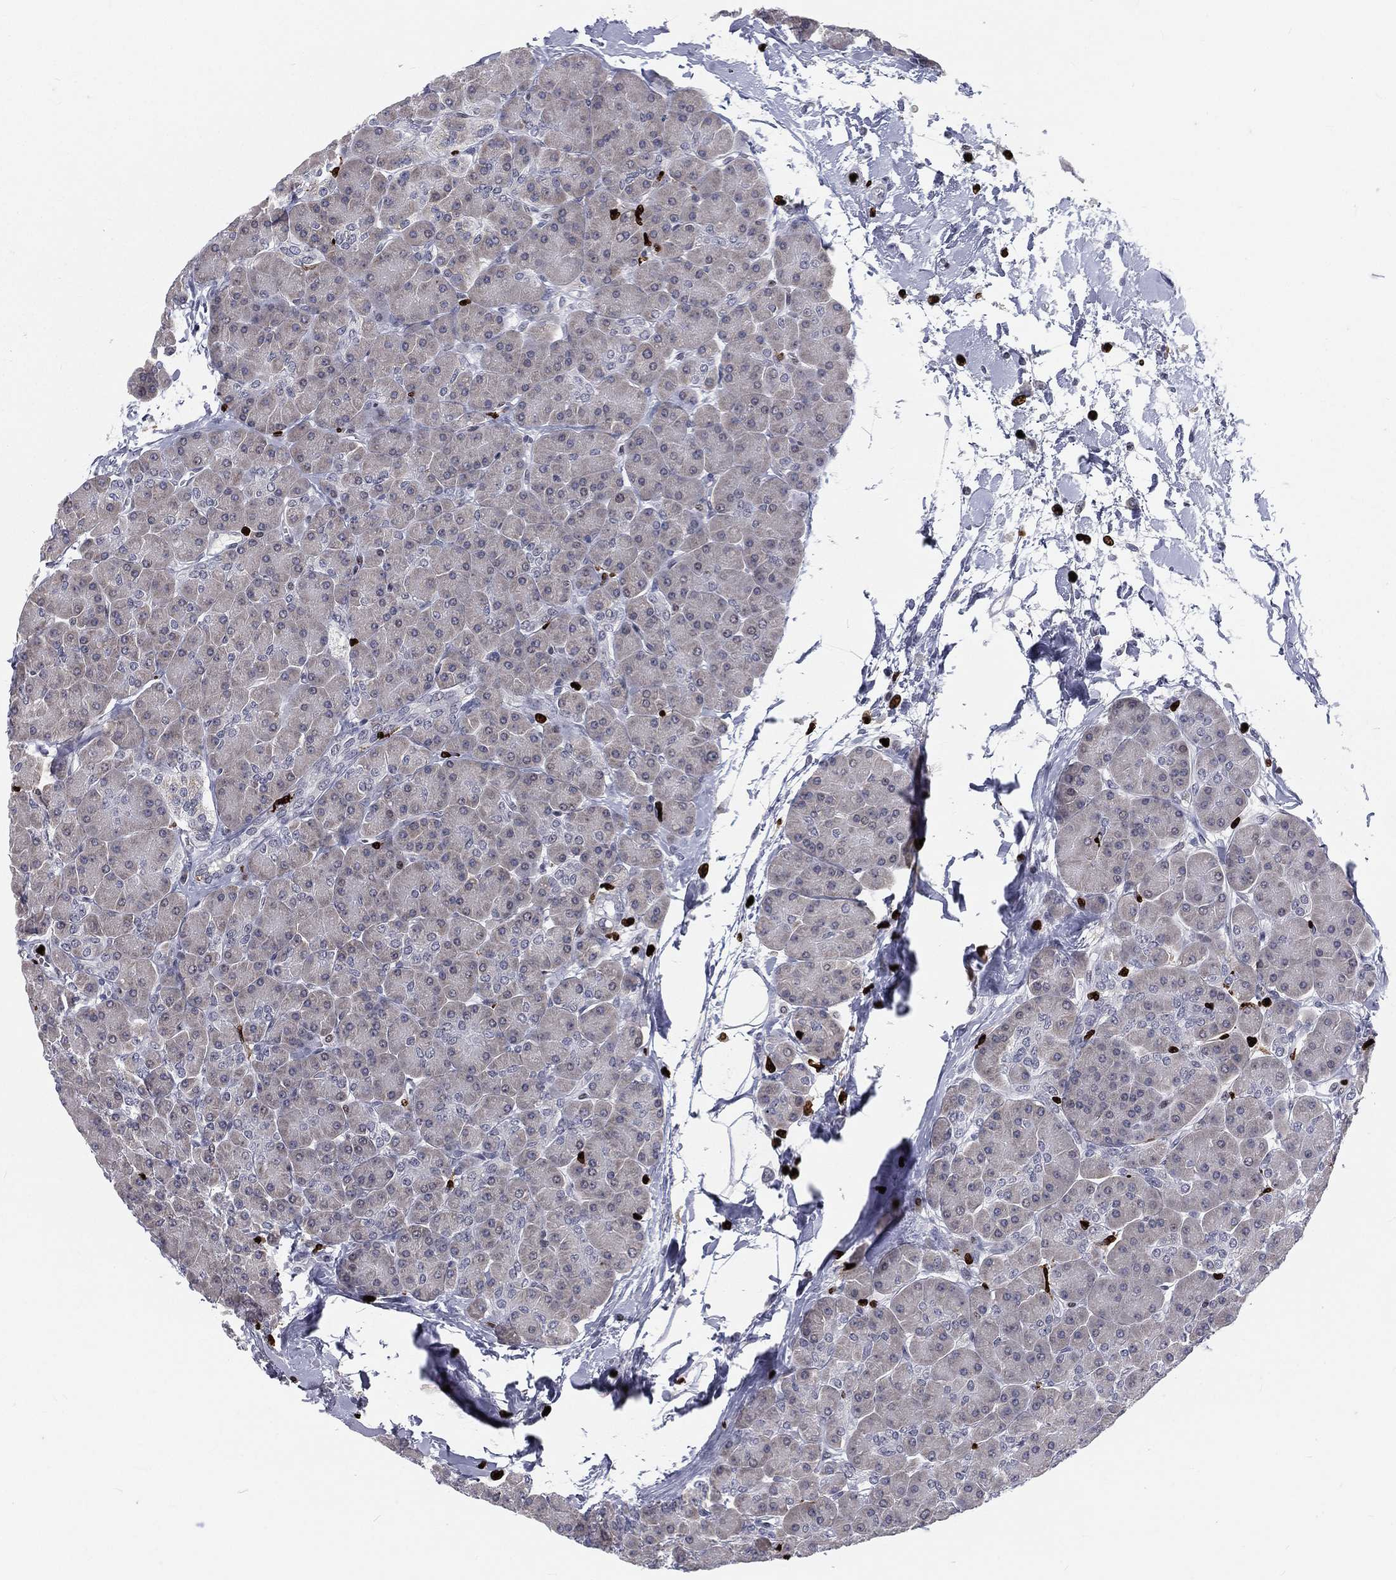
{"staining": {"intensity": "negative", "quantity": "none", "location": "none"}, "tissue": "pancreas", "cell_type": "Exocrine glandular cells", "image_type": "normal", "snomed": [{"axis": "morphology", "description": "Normal tissue, NOS"}, {"axis": "topography", "description": "Pancreas"}], "caption": "Exocrine glandular cells show no significant protein positivity in unremarkable pancreas.", "gene": "MNDA", "patient": {"sex": "female", "age": 44}}